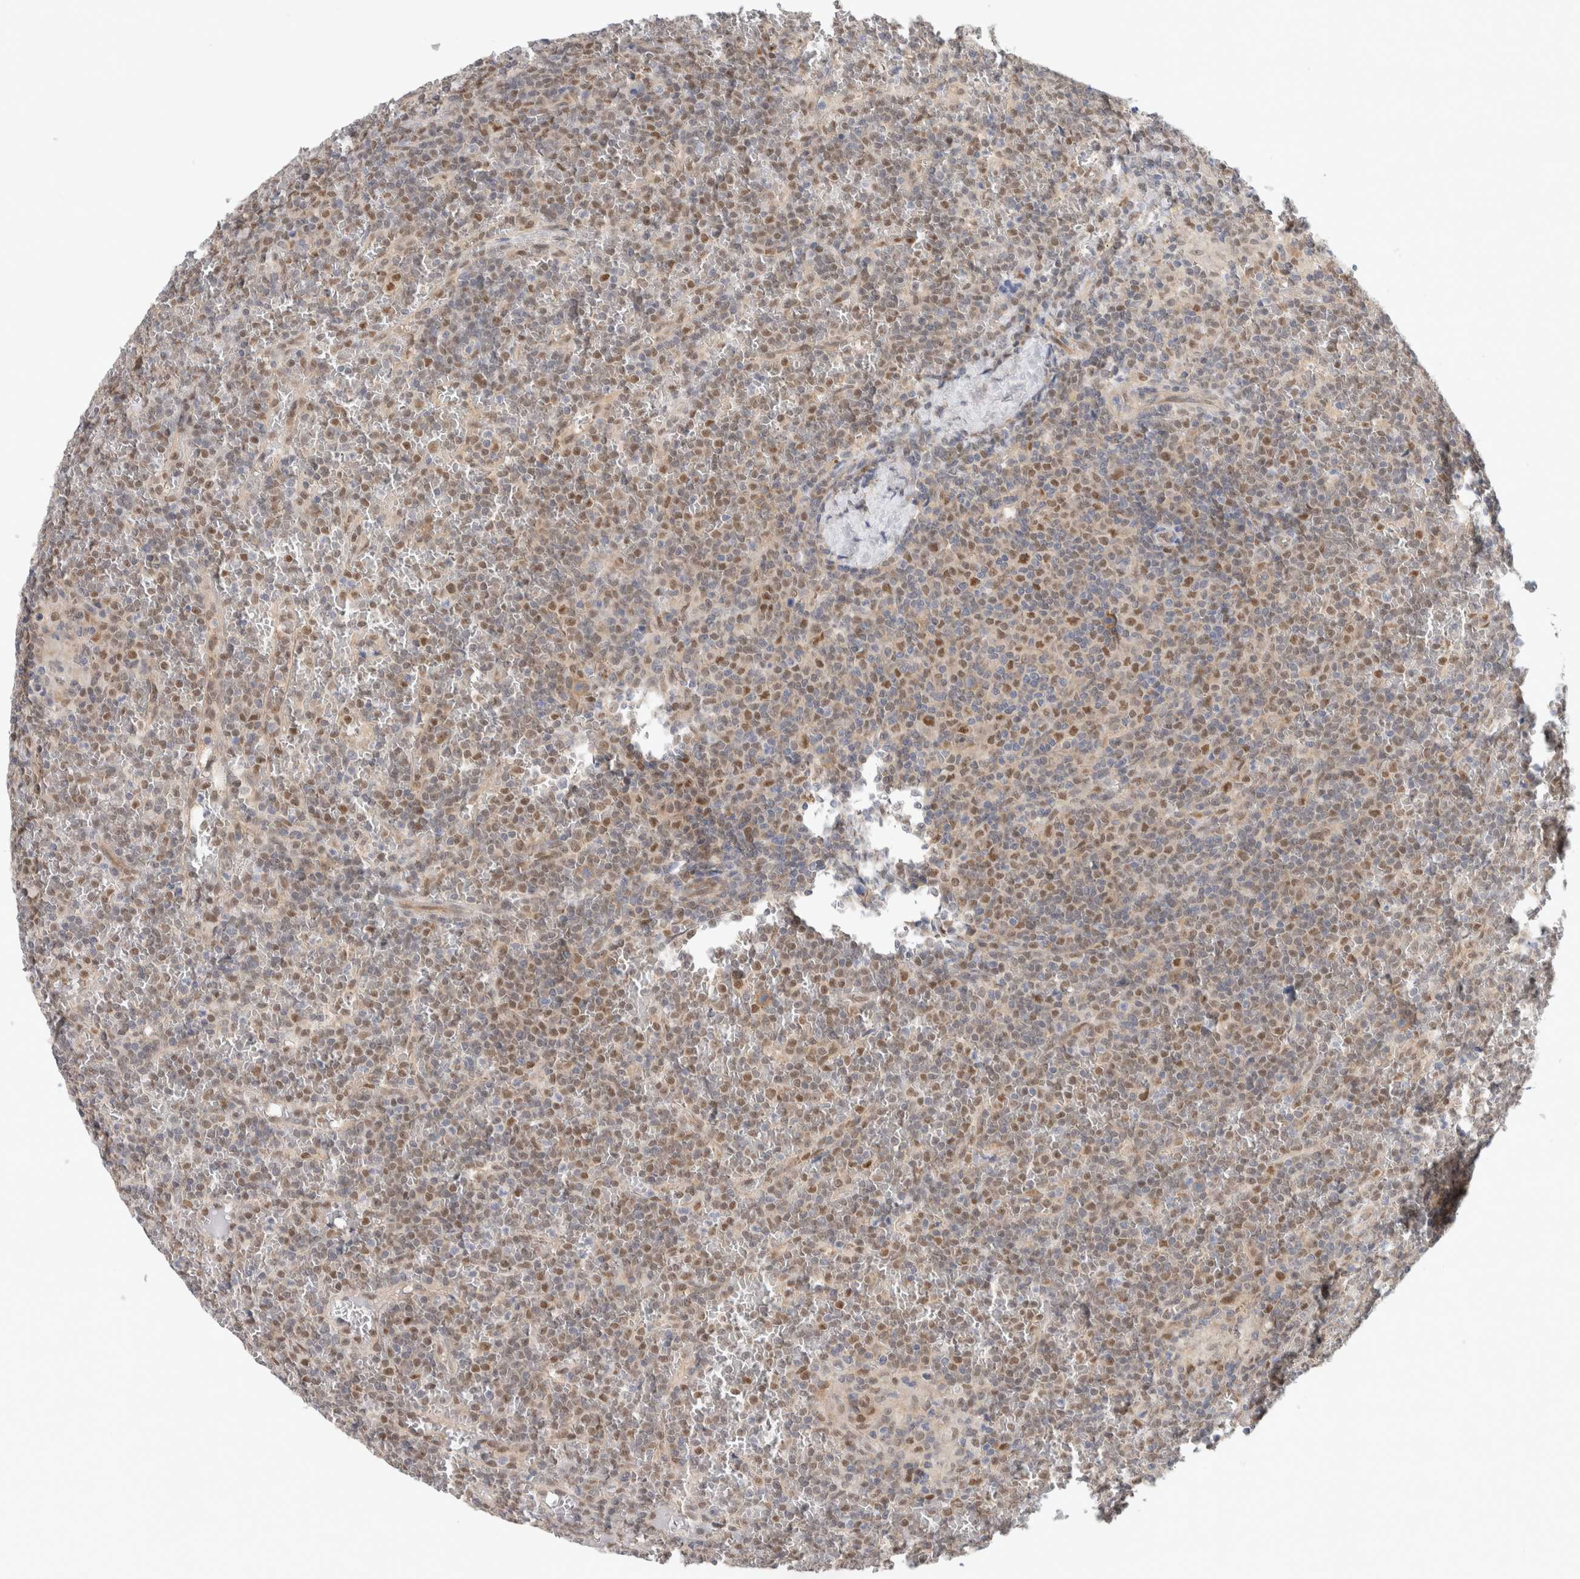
{"staining": {"intensity": "moderate", "quantity": ">75%", "location": "nuclear"}, "tissue": "lymphoma", "cell_type": "Tumor cells", "image_type": "cancer", "snomed": [{"axis": "morphology", "description": "Malignant lymphoma, non-Hodgkin's type, Low grade"}, {"axis": "topography", "description": "Spleen"}], "caption": "A medium amount of moderate nuclear staining is present in about >75% of tumor cells in malignant lymphoma, non-Hodgkin's type (low-grade) tissue.", "gene": "EIF4G3", "patient": {"sex": "female", "age": 19}}